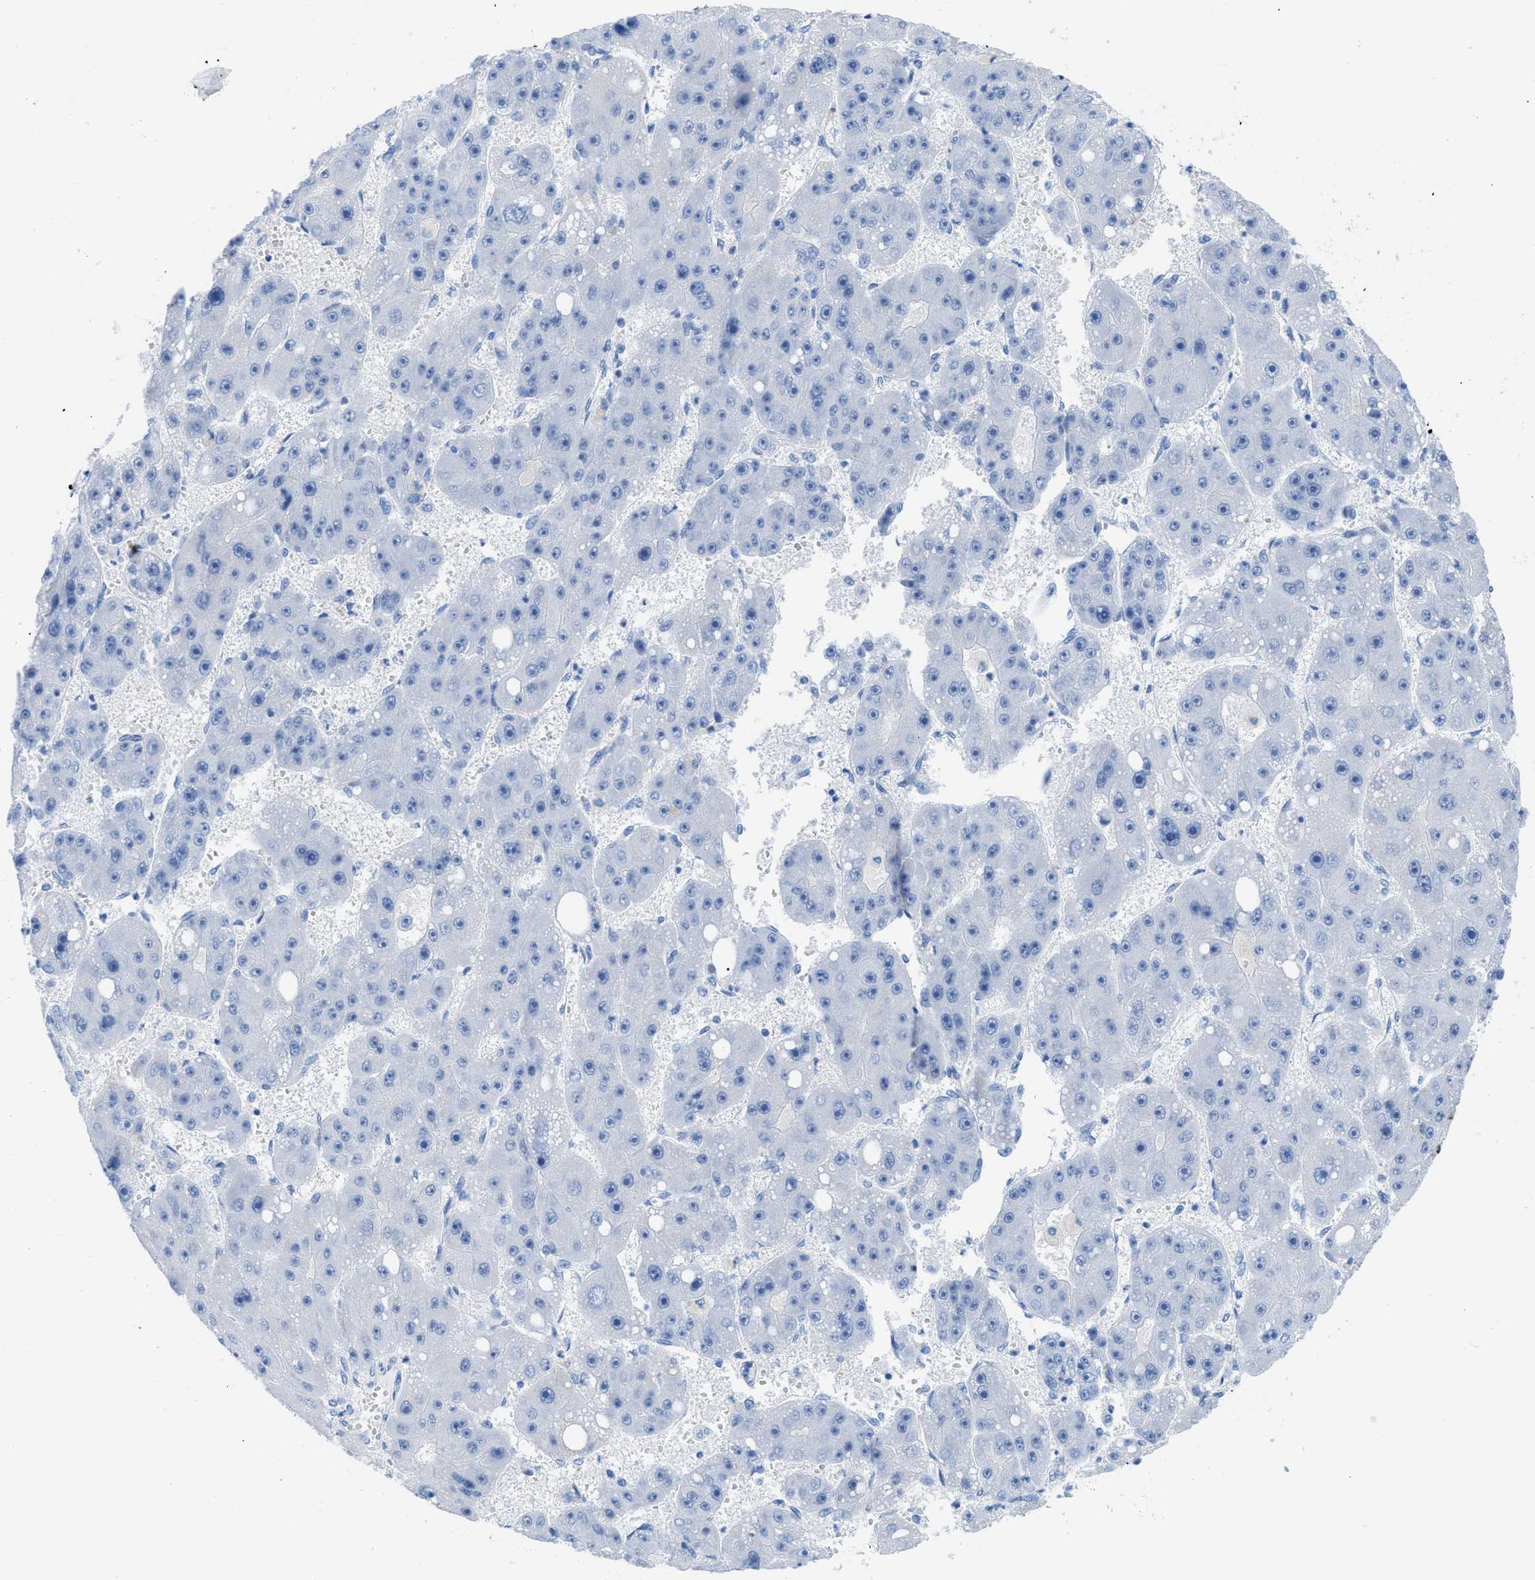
{"staining": {"intensity": "negative", "quantity": "none", "location": "none"}, "tissue": "liver cancer", "cell_type": "Tumor cells", "image_type": "cancer", "snomed": [{"axis": "morphology", "description": "Carcinoma, Hepatocellular, NOS"}, {"axis": "topography", "description": "Liver"}], "caption": "Liver cancer (hepatocellular carcinoma) was stained to show a protein in brown. There is no significant expression in tumor cells.", "gene": "TCL1A", "patient": {"sex": "female", "age": 61}}